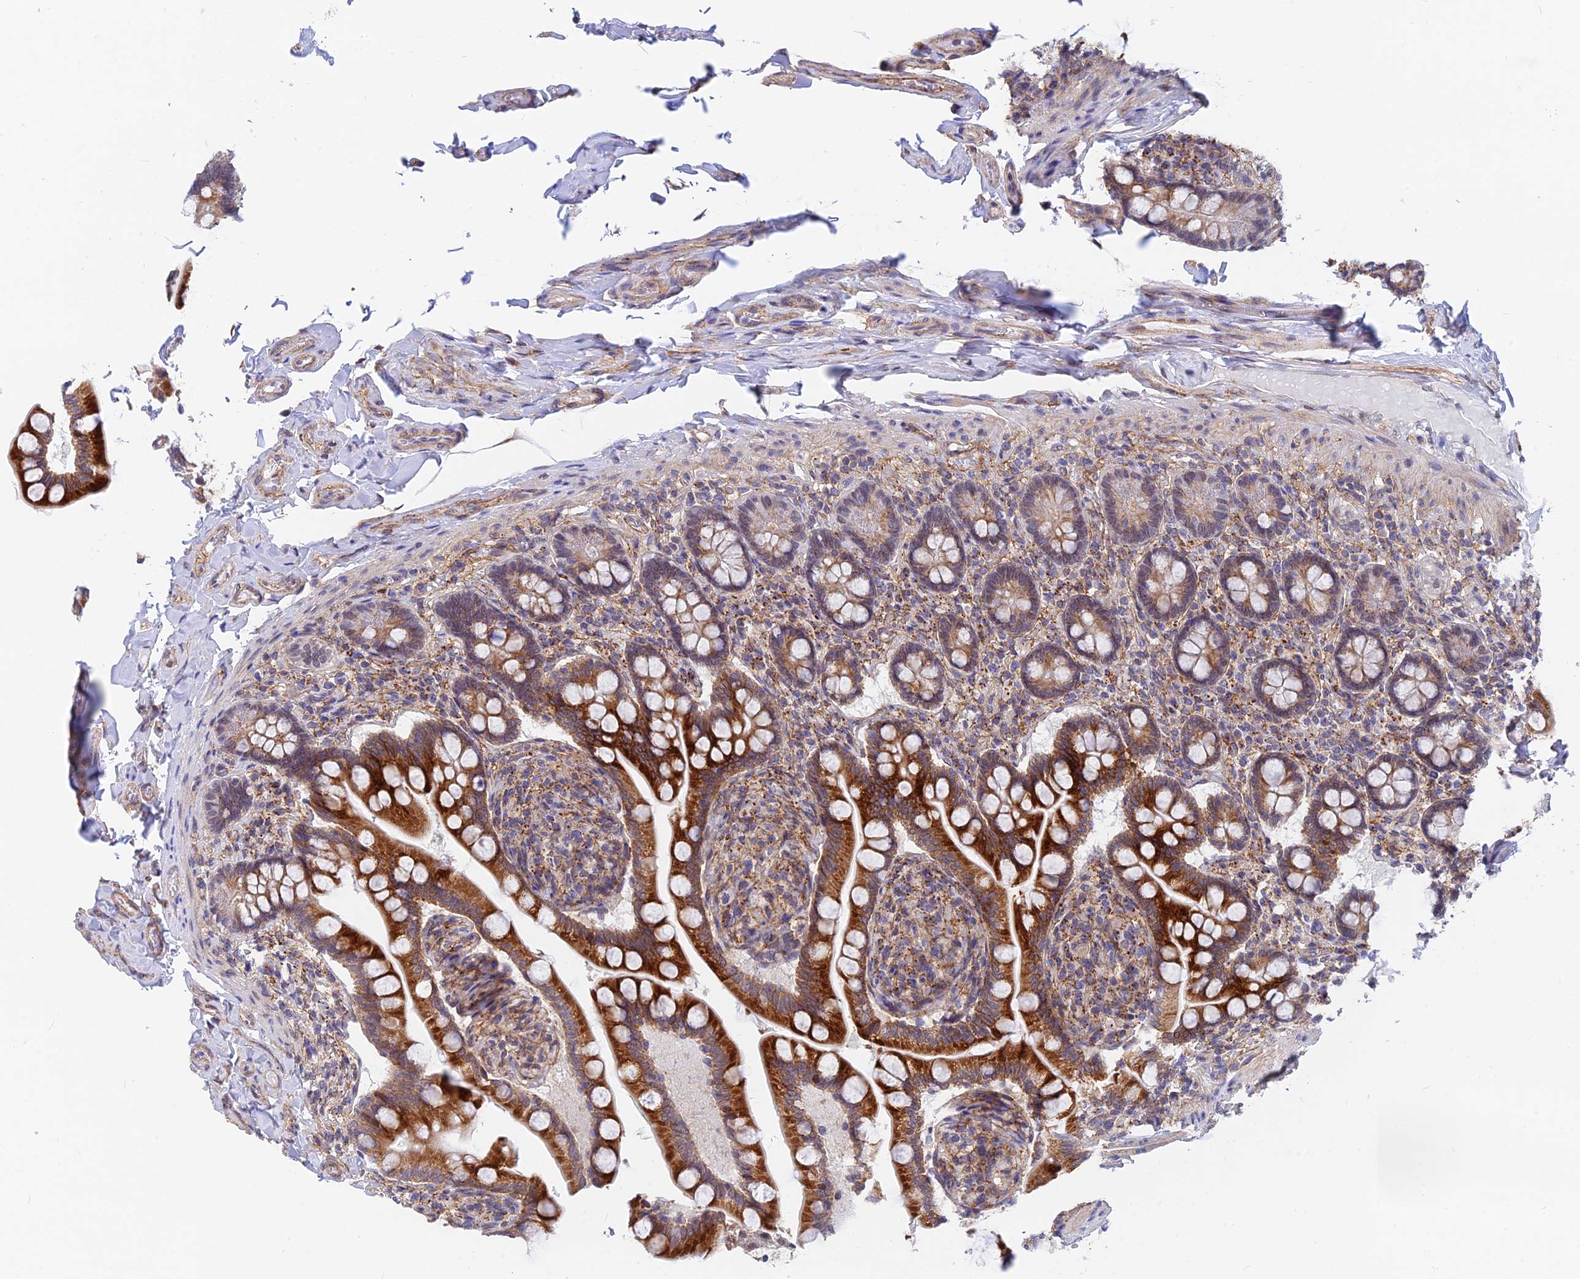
{"staining": {"intensity": "strong", "quantity": "25%-75%", "location": "cytoplasmic/membranous,nuclear"}, "tissue": "small intestine", "cell_type": "Glandular cells", "image_type": "normal", "snomed": [{"axis": "morphology", "description": "Normal tissue, NOS"}, {"axis": "topography", "description": "Small intestine"}], "caption": "High-magnification brightfield microscopy of benign small intestine stained with DAB (3,3'-diaminobenzidine) (brown) and counterstained with hematoxylin (blue). glandular cells exhibit strong cytoplasmic/membranous,nuclear staining is present in about25%-75% of cells.", "gene": "VSTM2L", "patient": {"sex": "female", "age": 64}}